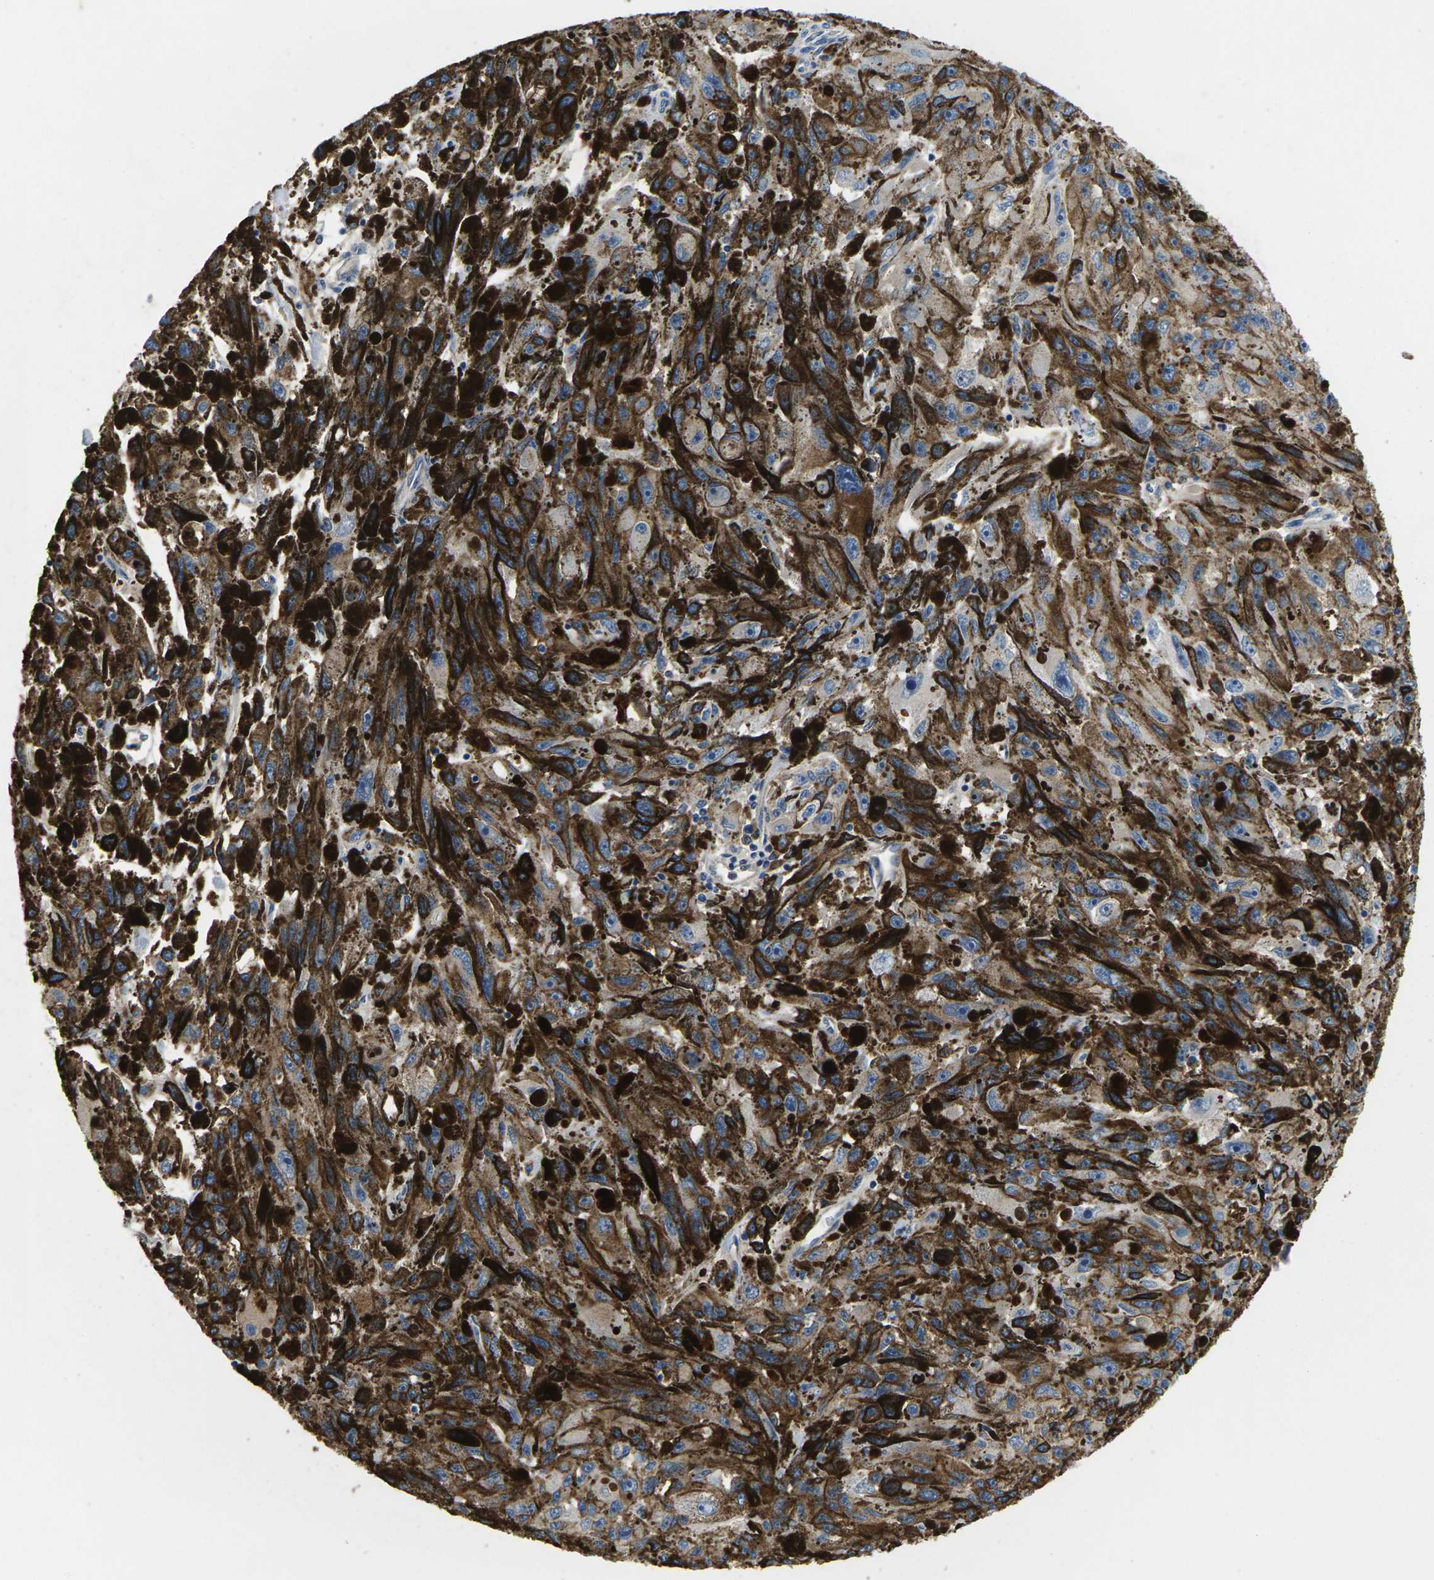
{"staining": {"intensity": "weak", "quantity": "25%-75%", "location": "cytoplasmic/membranous"}, "tissue": "melanoma", "cell_type": "Tumor cells", "image_type": "cancer", "snomed": [{"axis": "morphology", "description": "Malignant melanoma, NOS"}, {"axis": "topography", "description": "Skin"}], "caption": "This is a photomicrograph of immunohistochemistry (IHC) staining of malignant melanoma, which shows weak positivity in the cytoplasmic/membranous of tumor cells.", "gene": "PLCE1", "patient": {"sex": "female", "age": 104}}